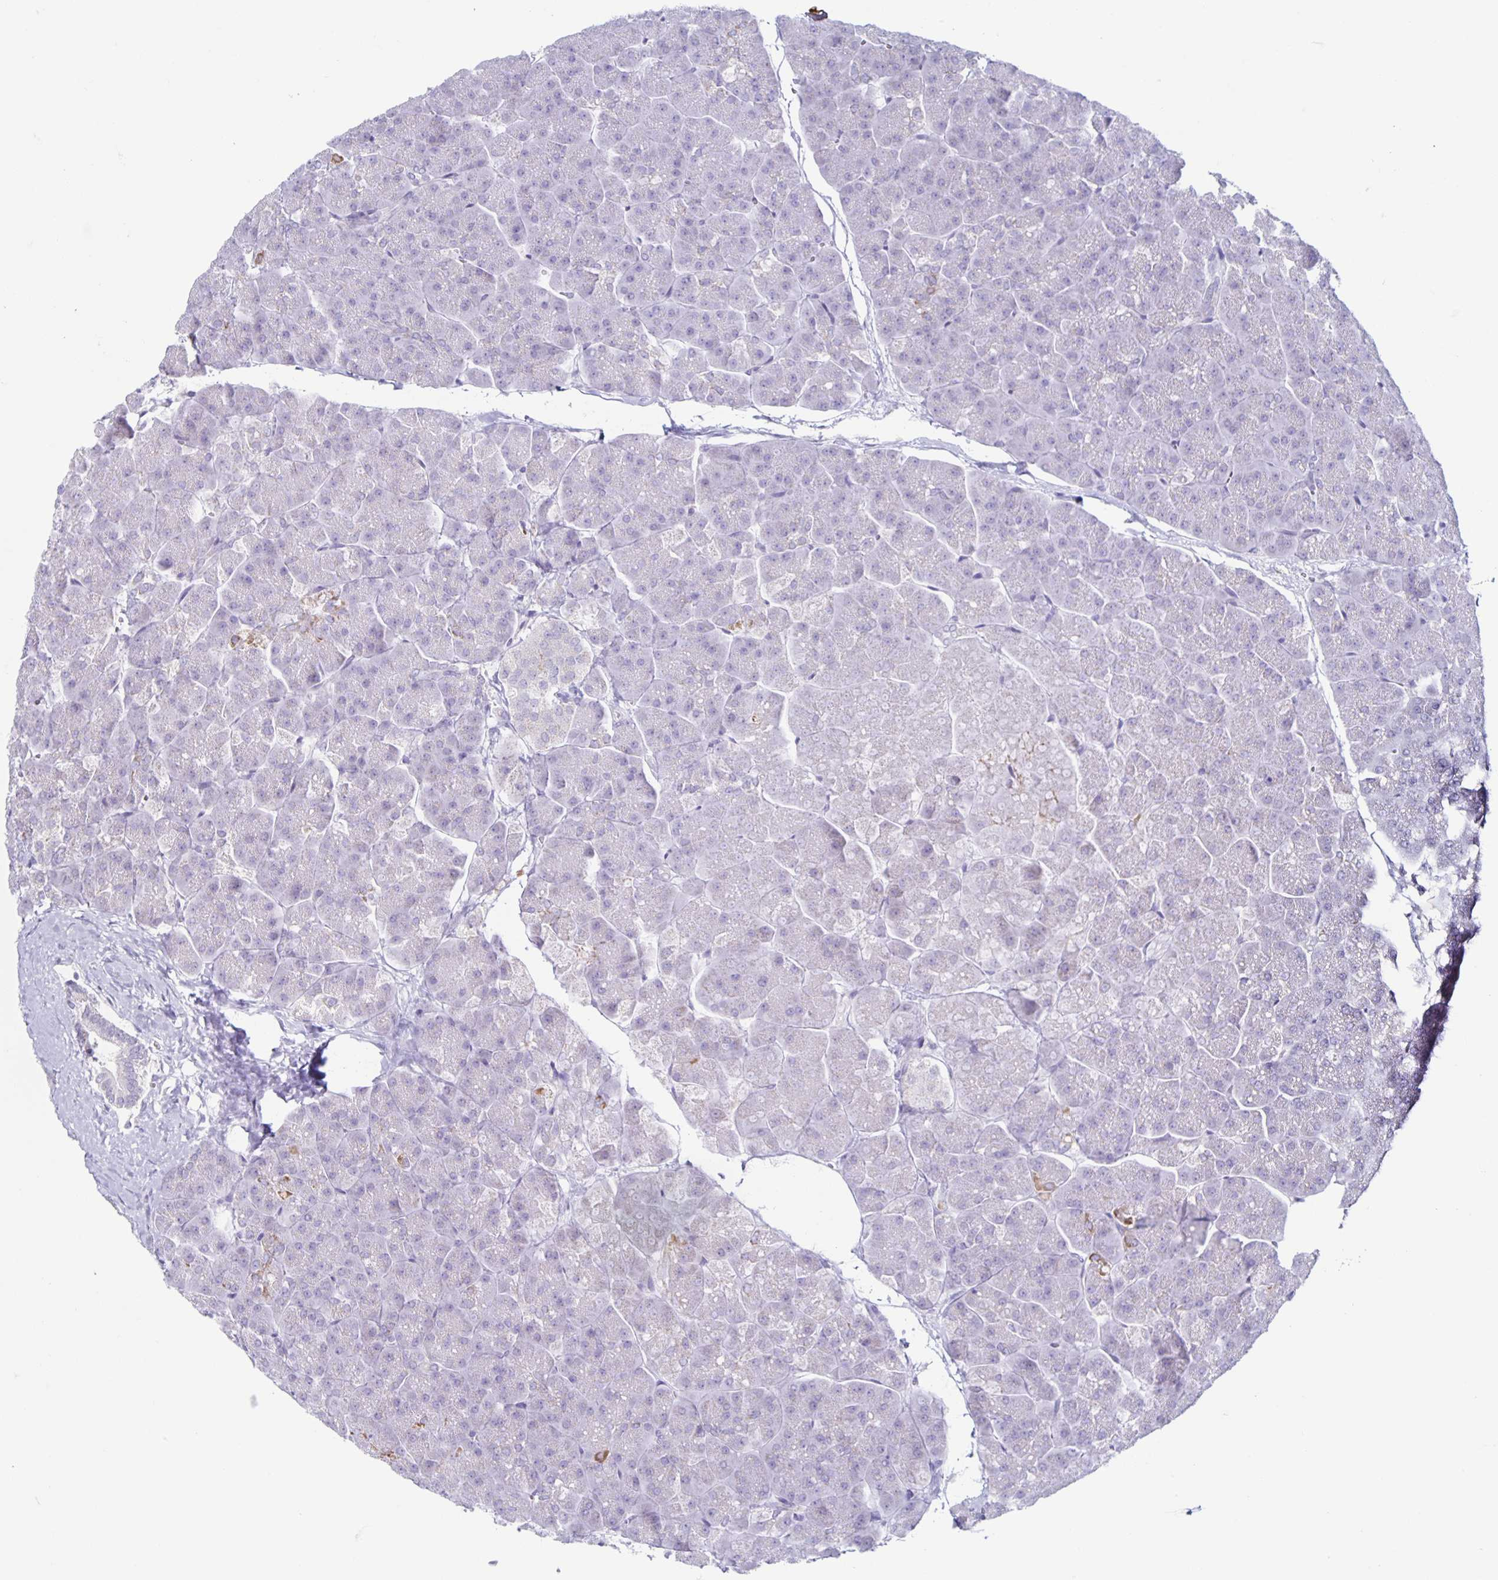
{"staining": {"intensity": "negative", "quantity": "none", "location": "none"}, "tissue": "pancreas", "cell_type": "Exocrine glandular cells", "image_type": "normal", "snomed": [{"axis": "morphology", "description": "Normal tissue, NOS"}, {"axis": "topography", "description": "Pancreas"}, {"axis": "topography", "description": "Peripheral nerve tissue"}], "caption": "Immunohistochemistry (IHC) histopathology image of benign pancreas: human pancreas stained with DAB (3,3'-diaminobenzidine) shows no significant protein staining in exocrine glandular cells. (DAB (3,3'-diaminobenzidine) IHC, high magnification).", "gene": "CT45A10", "patient": {"sex": "male", "age": 54}}